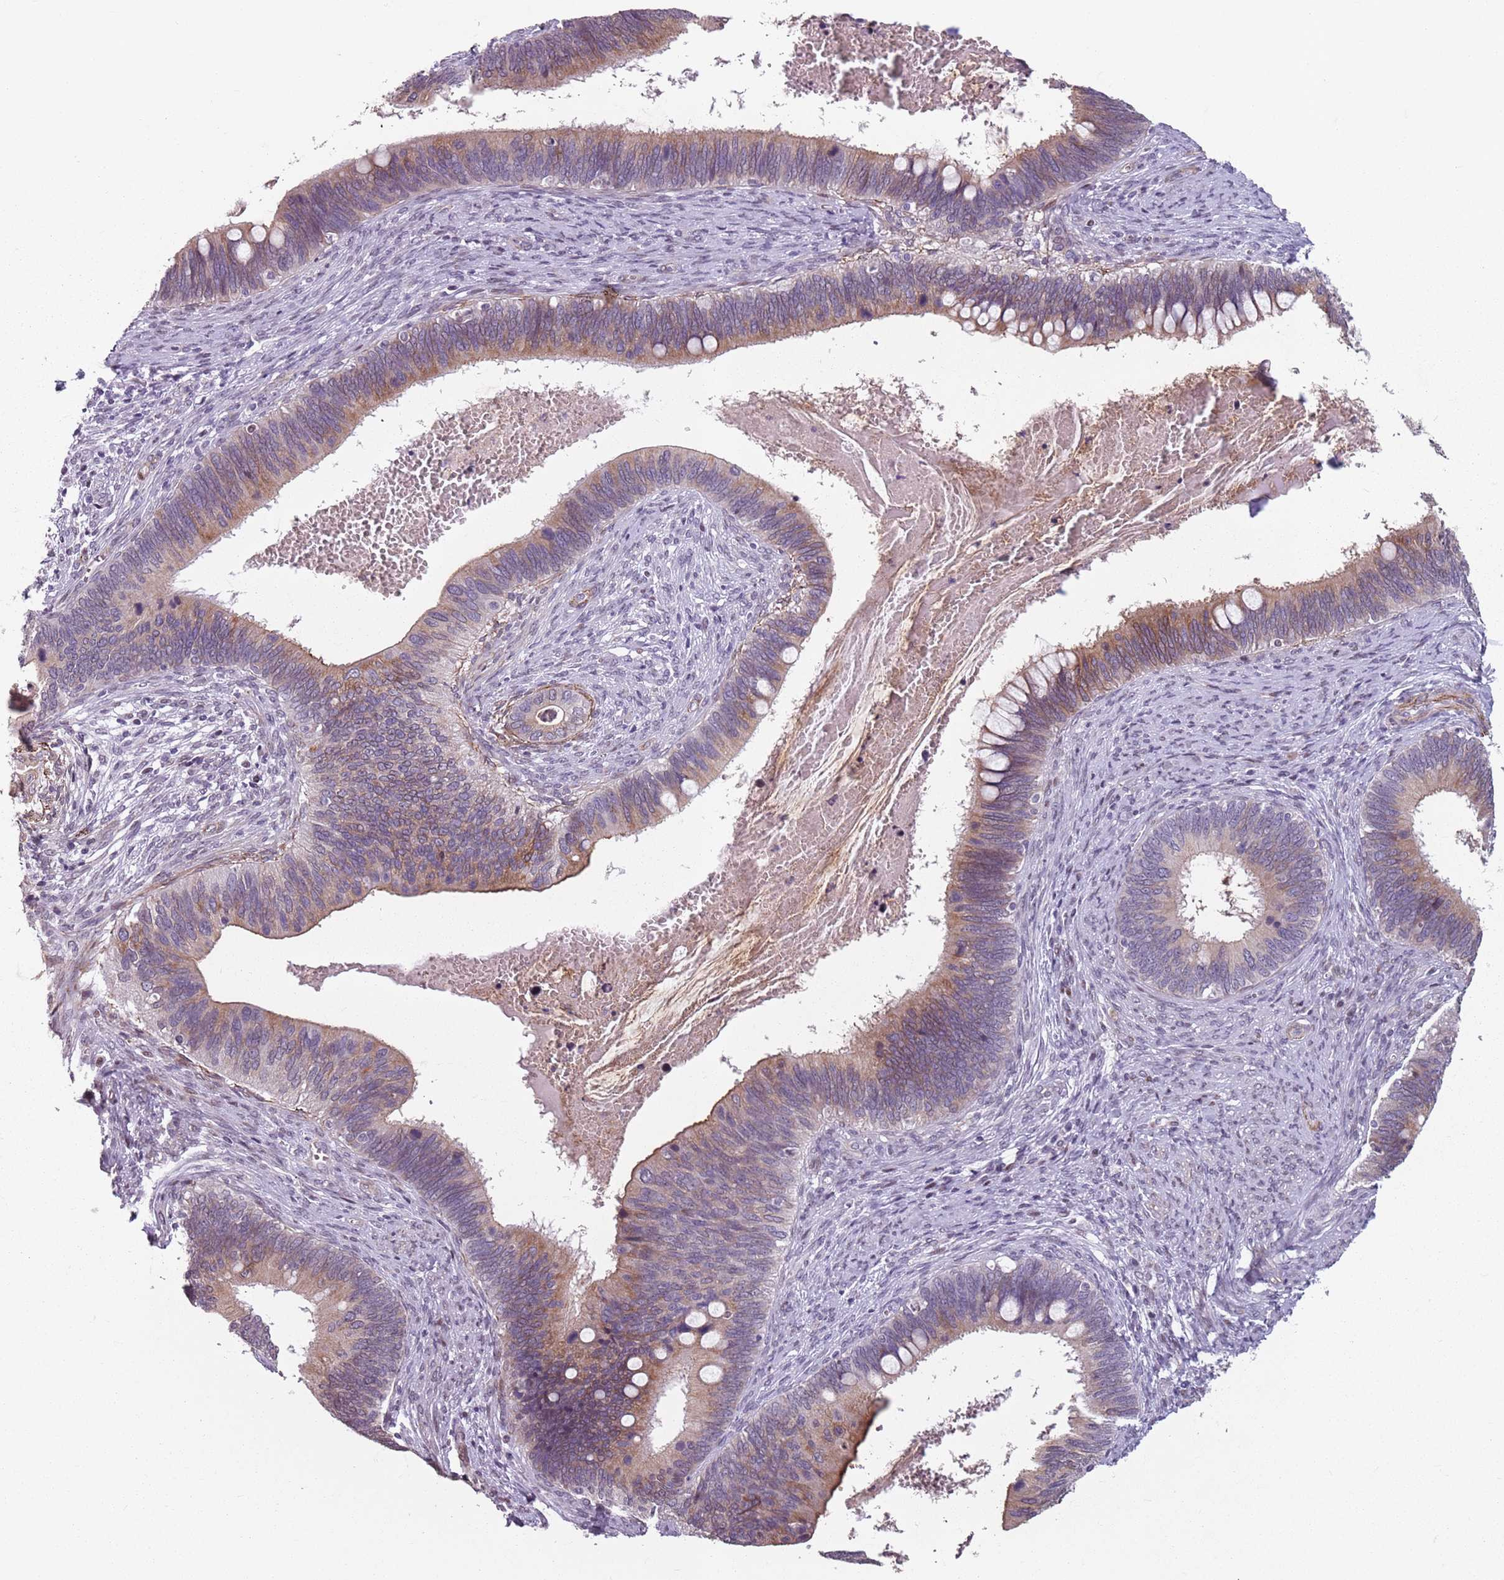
{"staining": {"intensity": "moderate", "quantity": "25%-75%", "location": "cytoplasmic/membranous"}, "tissue": "cervical cancer", "cell_type": "Tumor cells", "image_type": "cancer", "snomed": [{"axis": "morphology", "description": "Adenocarcinoma, NOS"}, {"axis": "topography", "description": "Cervix"}], "caption": "A medium amount of moderate cytoplasmic/membranous positivity is identified in approximately 25%-75% of tumor cells in cervical cancer (adenocarcinoma) tissue. The staining was performed using DAB, with brown indicating positive protein expression. Nuclei are stained blue with hematoxylin.", "gene": "TMC4", "patient": {"sex": "female", "age": 42}}